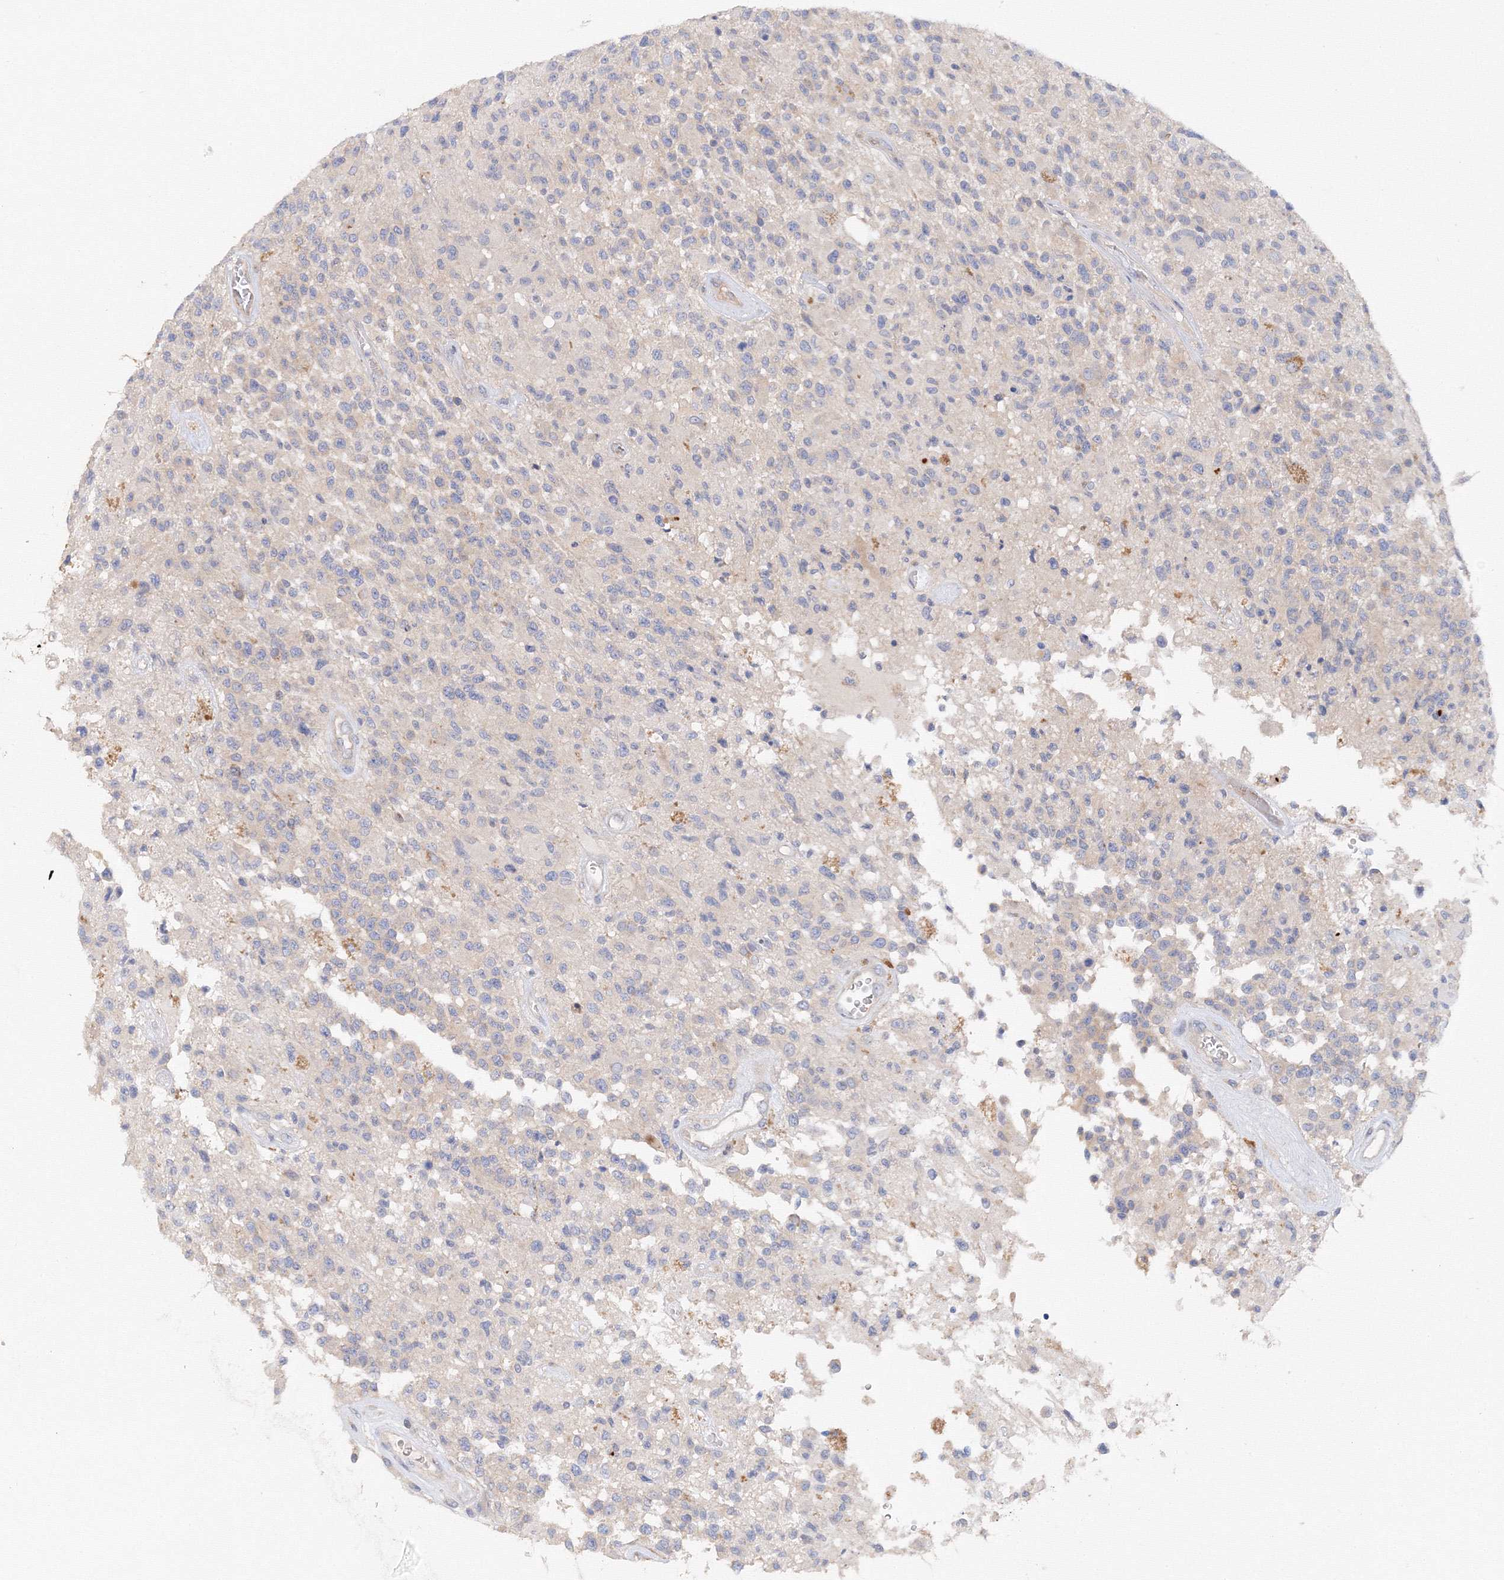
{"staining": {"intensity": "negative", "quantity": "none", "location": "none"}, "tissue": "glioma", "cell_type": "Tumor cells", "image_type": "cancer", "snomed": [{"axis": "morphology", "description": "Glioma, malignant, High grade"}, {"axis": "morphology", "description": "Glioblastoma, NOS"}, {"axis": "topography", "description": "Brain"}], "caption": "Immunohistochemistry of glioblastoma reveals no staining in tumor cells.", "gene": "DIS3L2", "patient": {"sex": "male", "age": 60}}